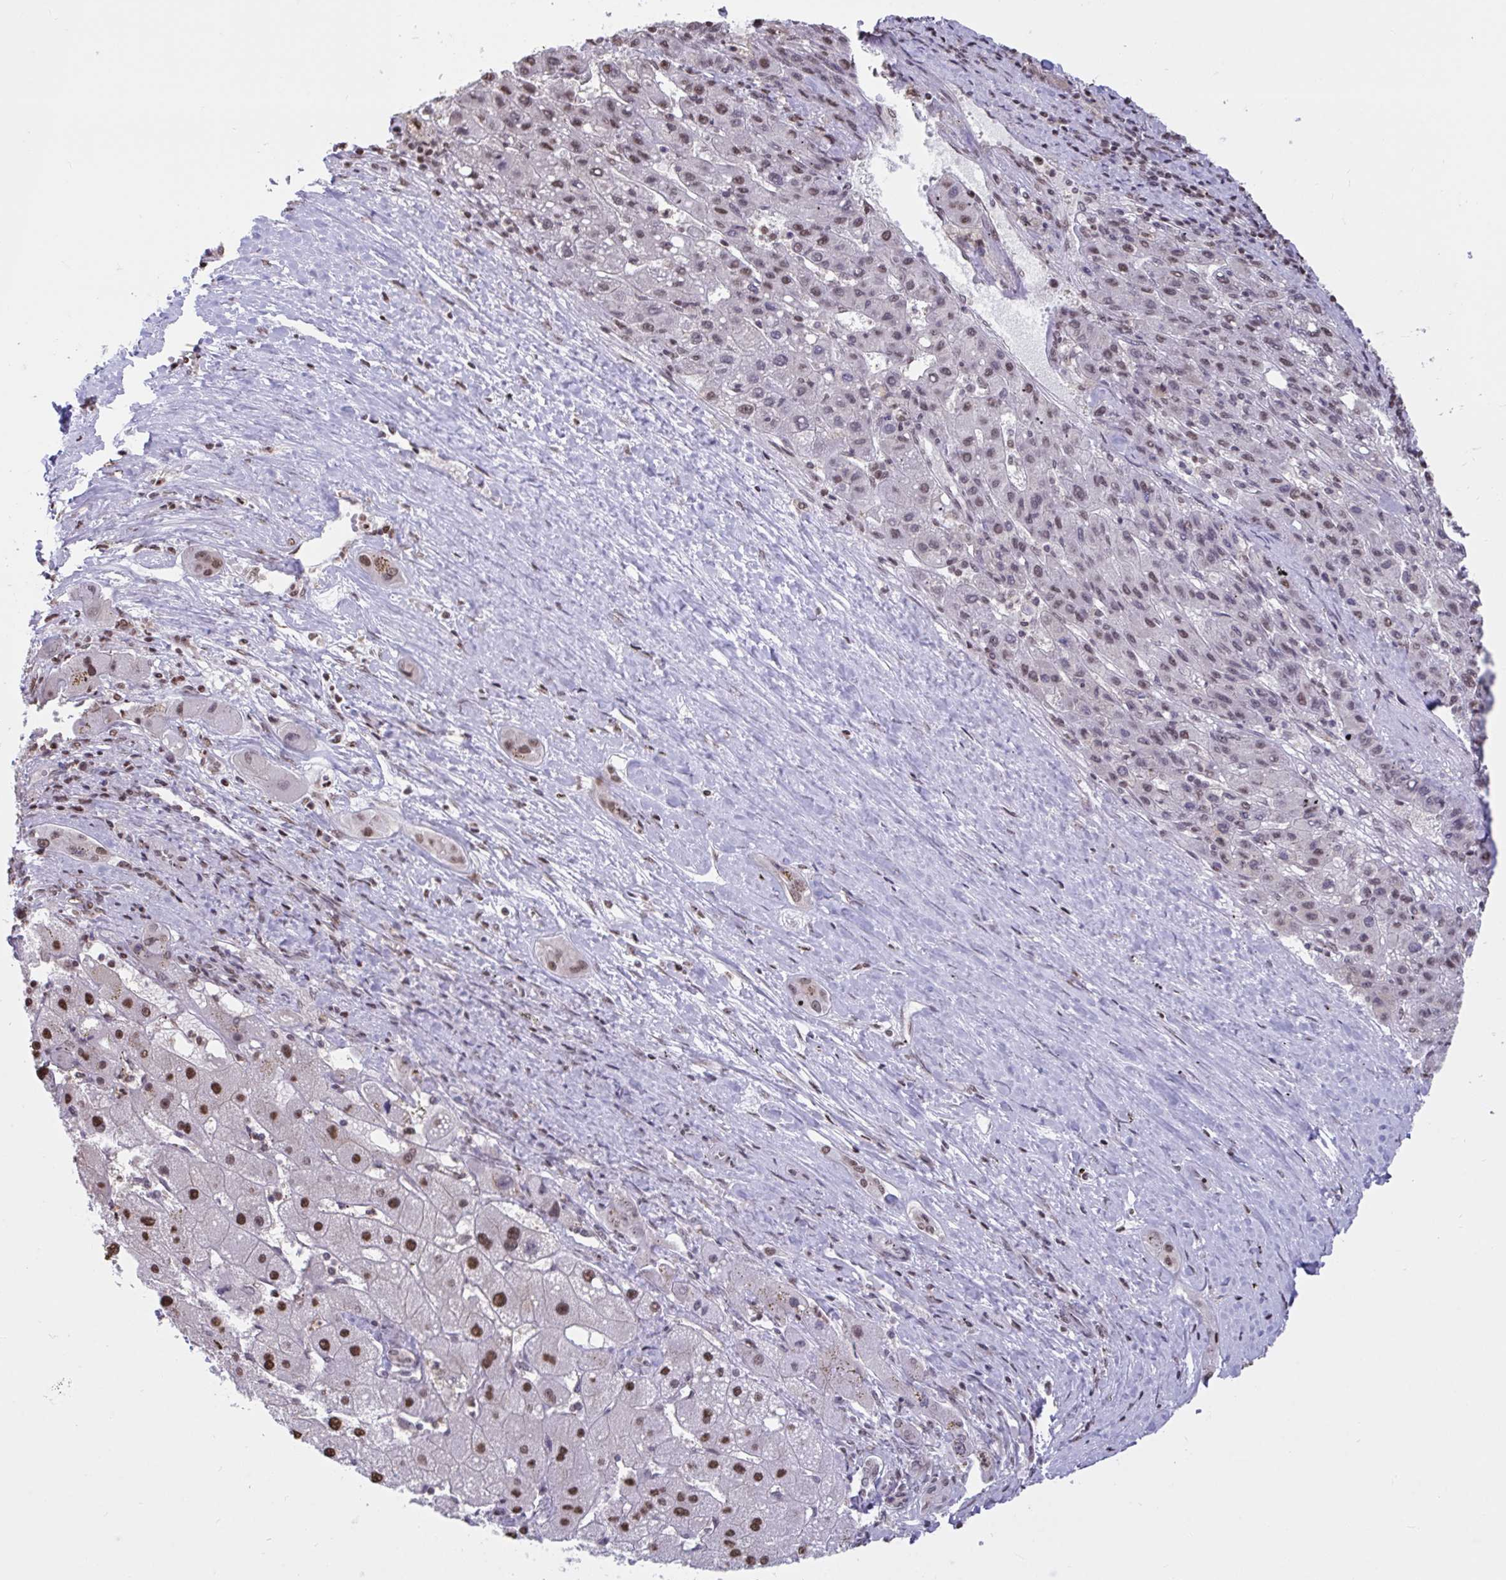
{"staining": {"intensity": "weak", "quantity": ">75%", "location": "nuclear"}, "tissue": "liver cancer", "cell_type": "Tumor cells", "image_type": "cancer", "snomed": [{"axis": "morphology", "description": "Carcinoma, Hepatocellular, NOS"}, {"axis": "topography", "description": "Liver"}], "caption": "The micrograph demonstrates staining of liver cancer, revealing weak nuclear protein staining (brown color) within tumor cells. The staining is performed using DAB (3,3'-diaminobenzidine) brown chromogen to label protein expression. The nuclei are counter-stained blue using hematoxylin.", "gene": "HNRNPDL", "patient": {"sex": "female", "age": 82}}